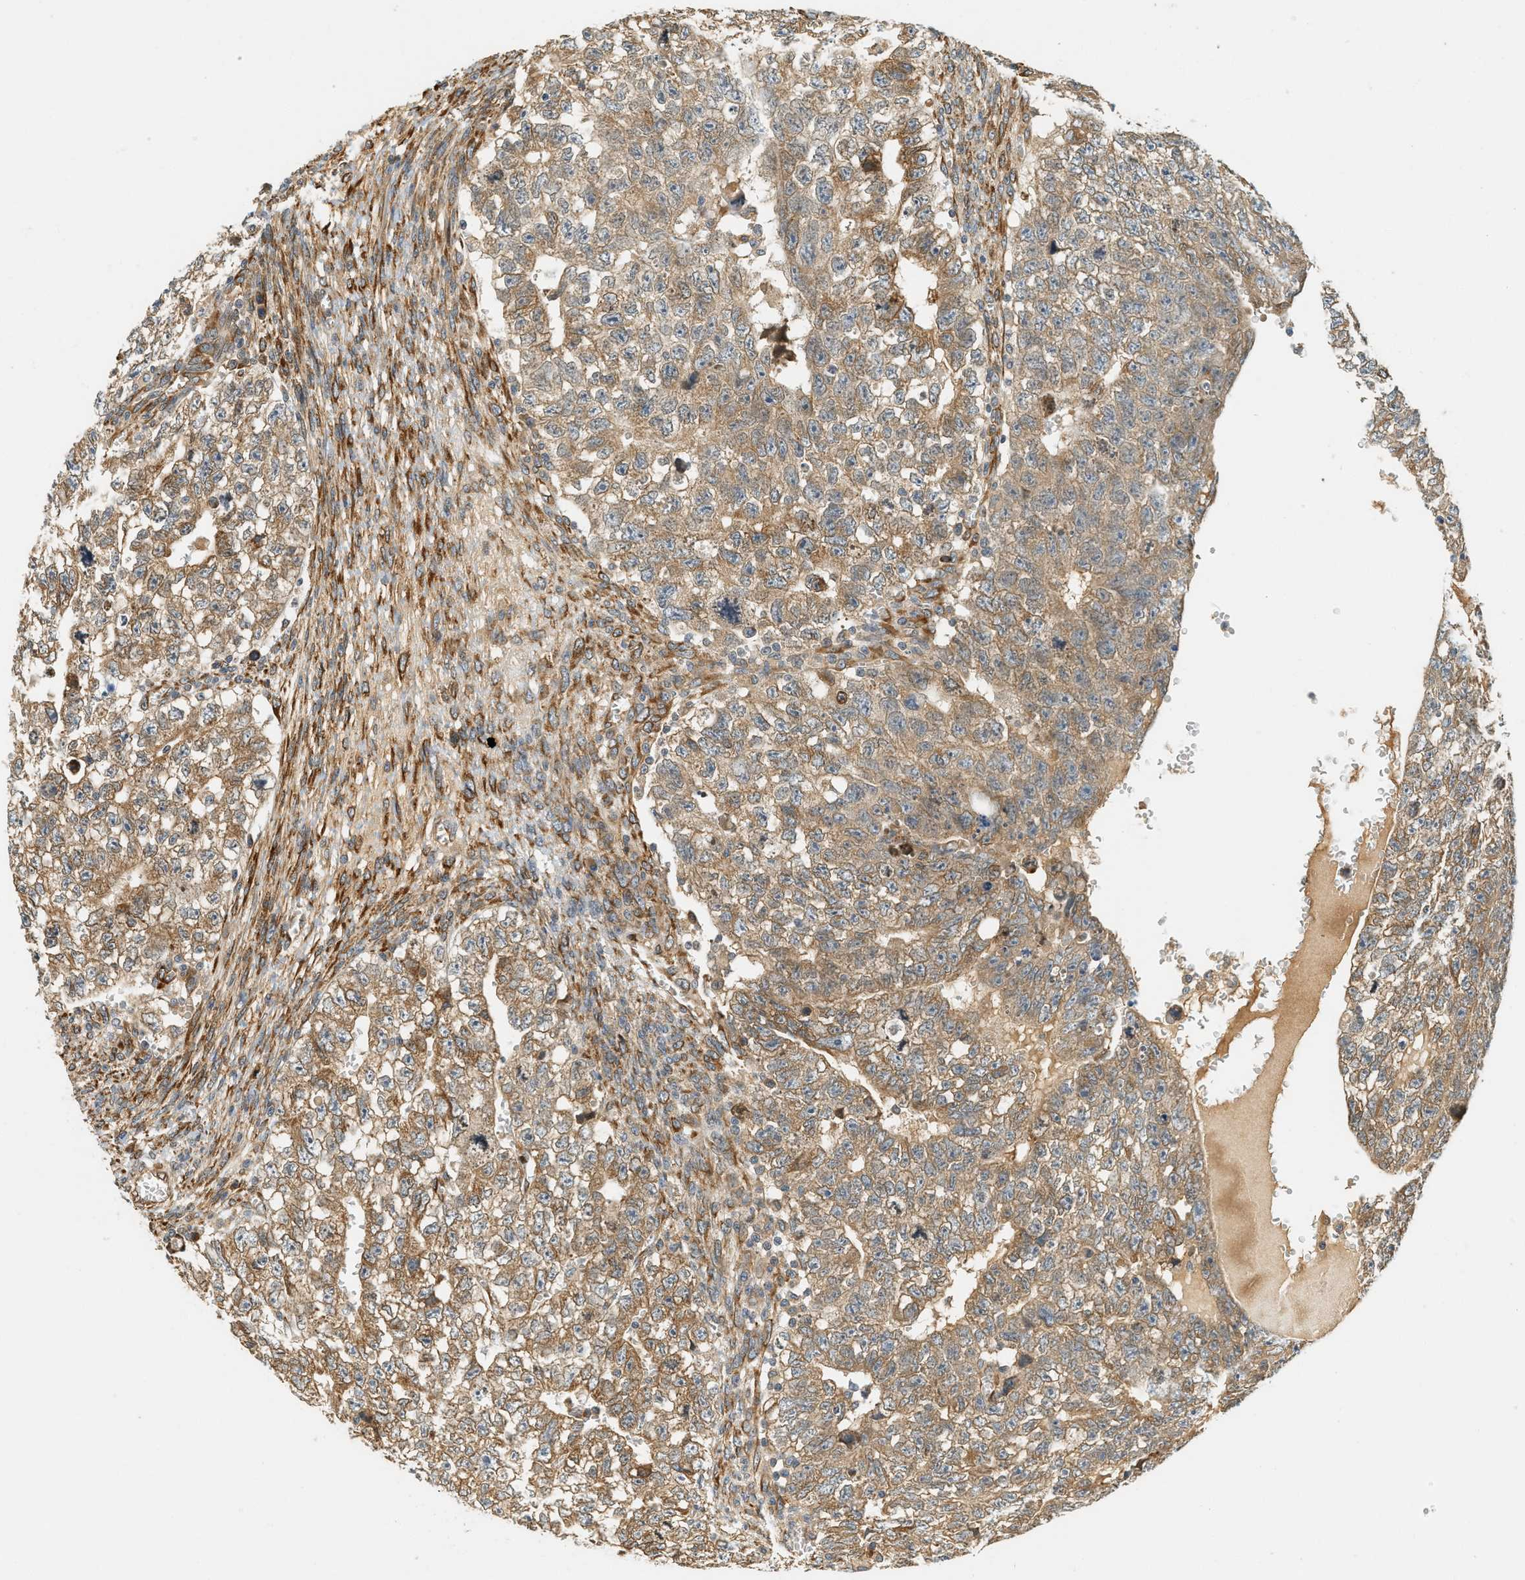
{"staining": {"intensity": "moderate", "quantity": ">75%", "location": "cytoplasmic/membranous"}, "tissue": "testis cancer", "cell_type": "Tumor cells", "image_type": "cancer", "snomed": [{"axis": "morphology", "description": "Seminoma, NOS"}, {"axis": "morphology", "description": "Carcinoma, Embryonal, NOS"}, {"axis": "topography", "description": "Testis"}], "caption": "IHC of testis seminoma shows medium levels of moderate cytoplasmic/membranous positivity in approximately >75% of tumor cells. Nuclei are stained in blue.", "gene": "PDK1", "patient": {"sex": "male", "age": 38}}